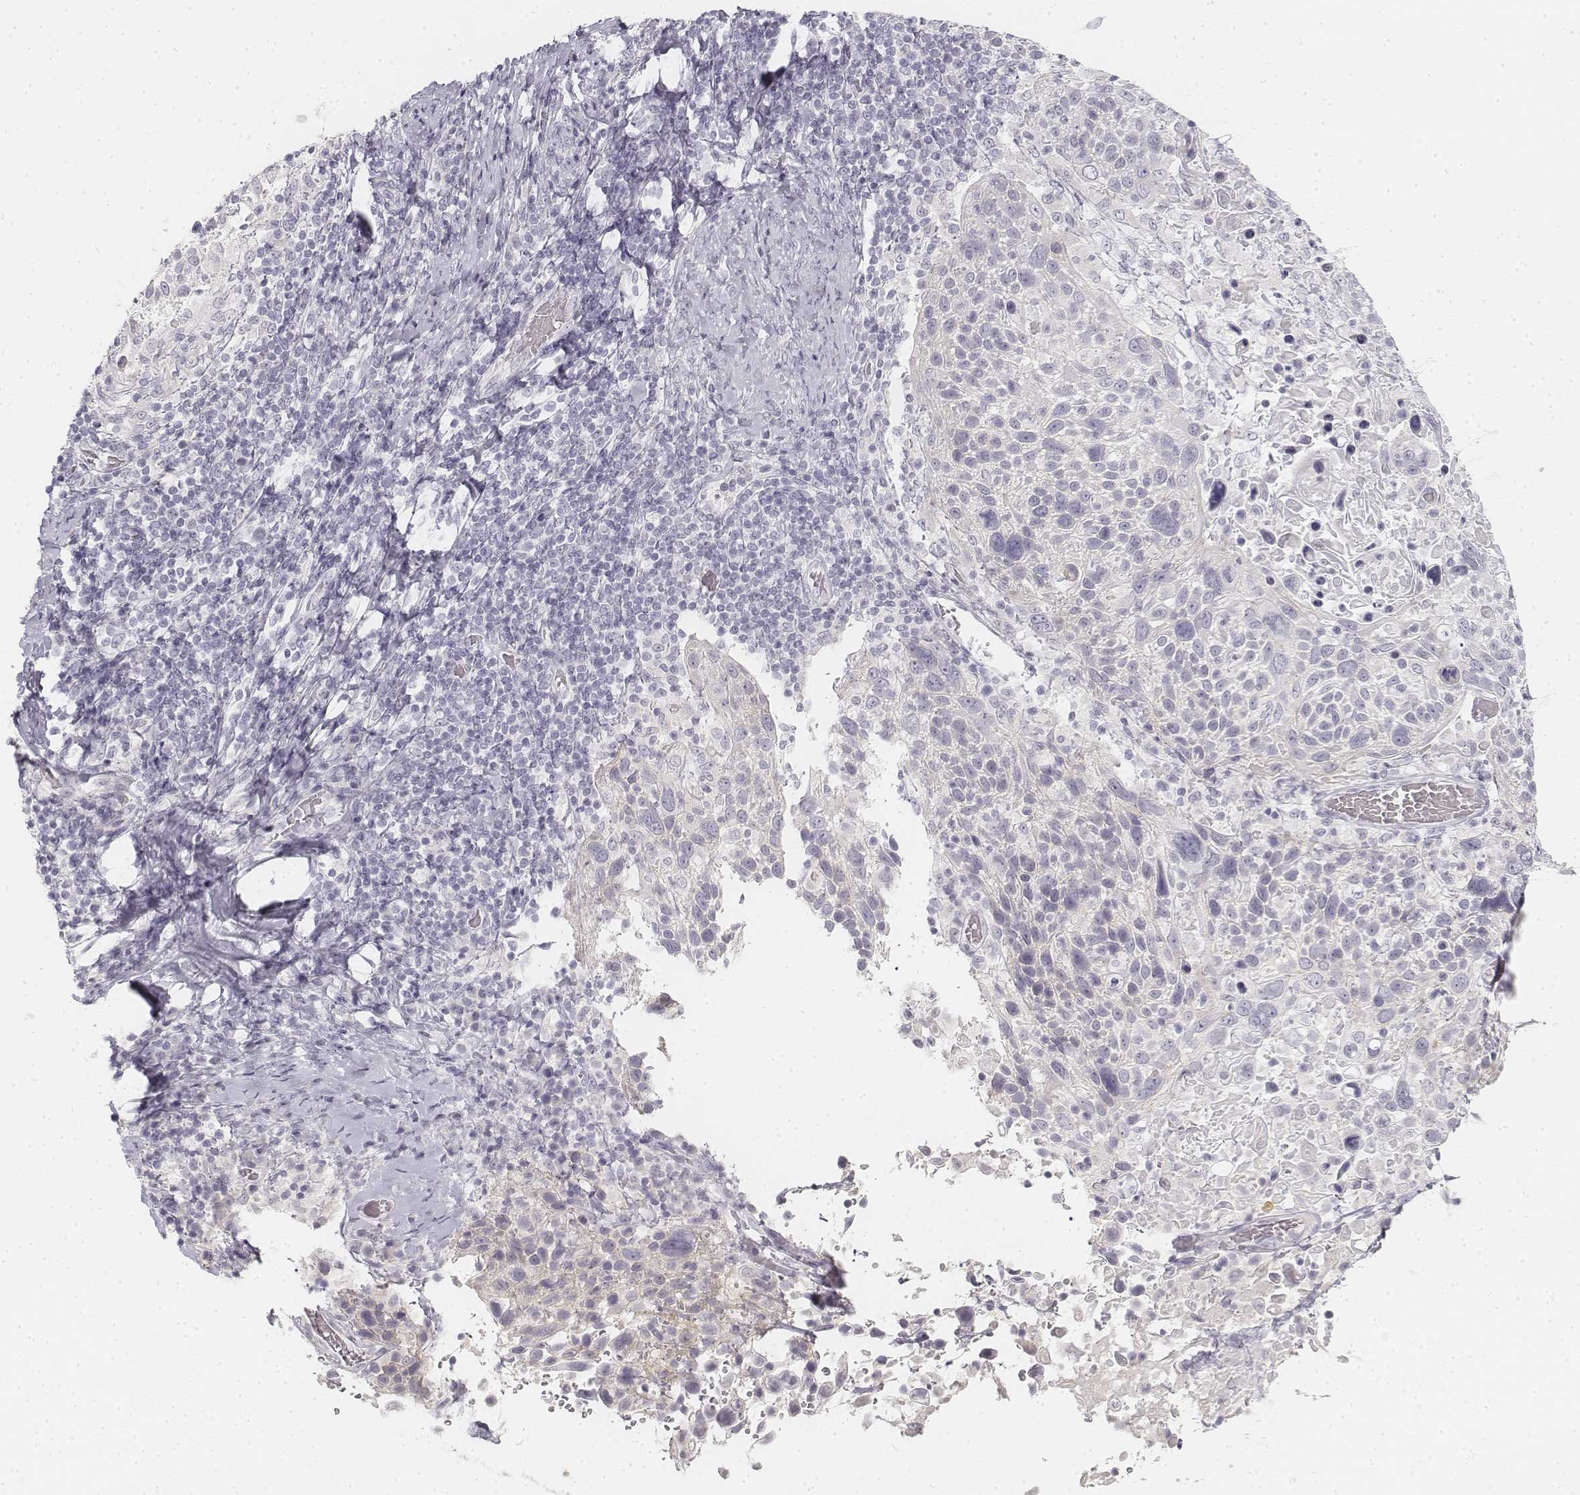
{"staining": {"intensity": "negative", "quantity": "none", "location": "none"}, "tissue": "cervical cancer", "cell_type": "Tumor cells", "image_type": "cancer", "snomed": [{"axis": "morphology", "description": "Squamous cell carcinoma, NOS"}, {"axis": "topography", "description": "Cervix"}], "caption": "Tumor cells are negative for brown protein staining in cervical squamous cell carcinoma.", "gene": "DSG4", "patient": {"sex": "female", "age": 61}}